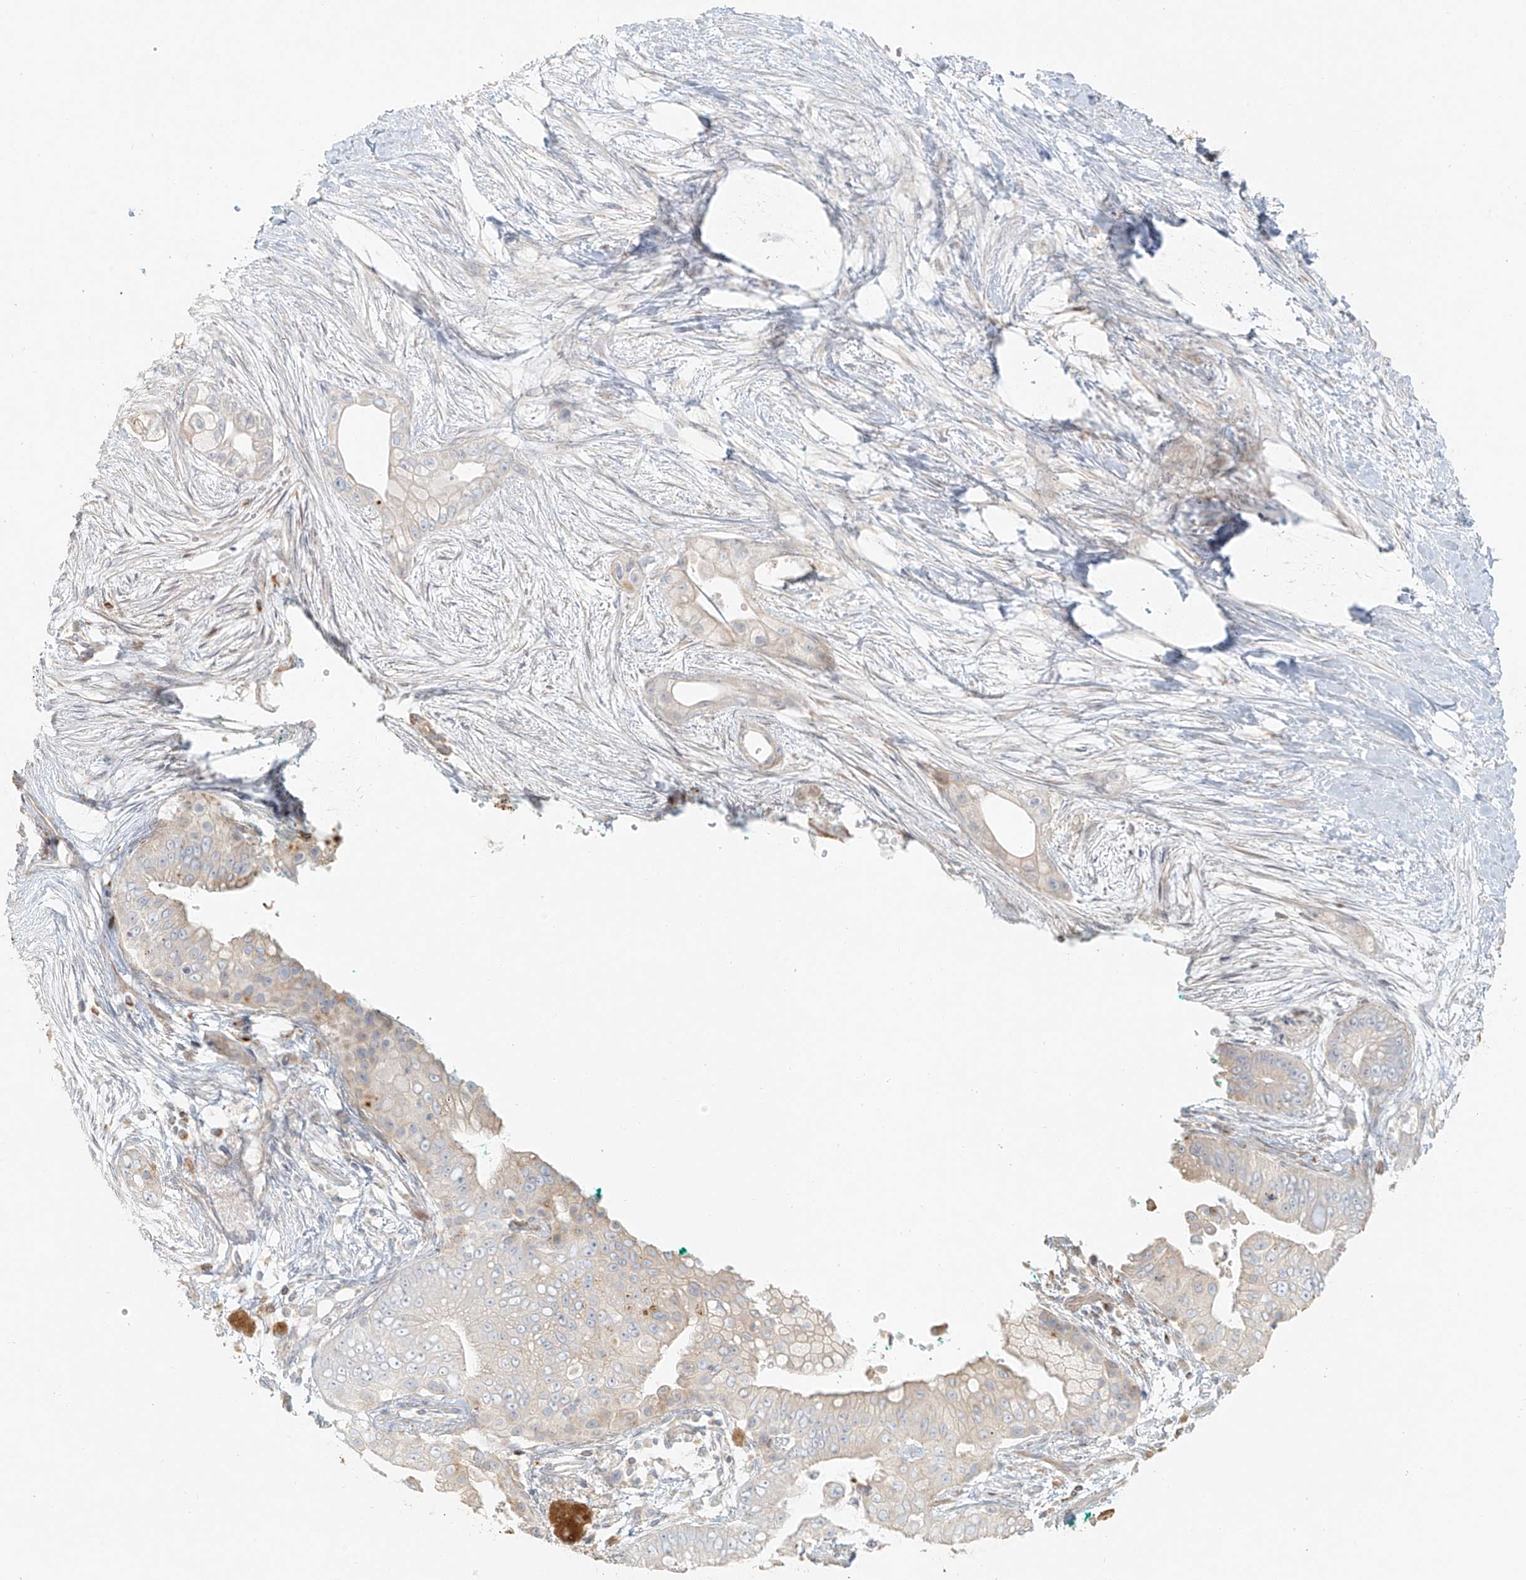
{"staining": {"intensity": "weak", "quantity": "<25%", "location": "cytoplasmic/membranous"}, "tissue": "pancreatic cancer", "cell_type": "Tumor cells", "image_type": "cancer", "snomed": [{"axis": "morphology", "description": "Adenocarcinoma, NOS"}, {"axis": "topography", "description": "Pancreas"}], "caption": "DAB (3,3'-diaminobenzidine) immunohistochemical staining of human pancreatic cancer (adenocarcinoma) displays no significant expression in tumor cells.", "gene": "MIPEP", "patient": {"sex": "male", "age": 53}}